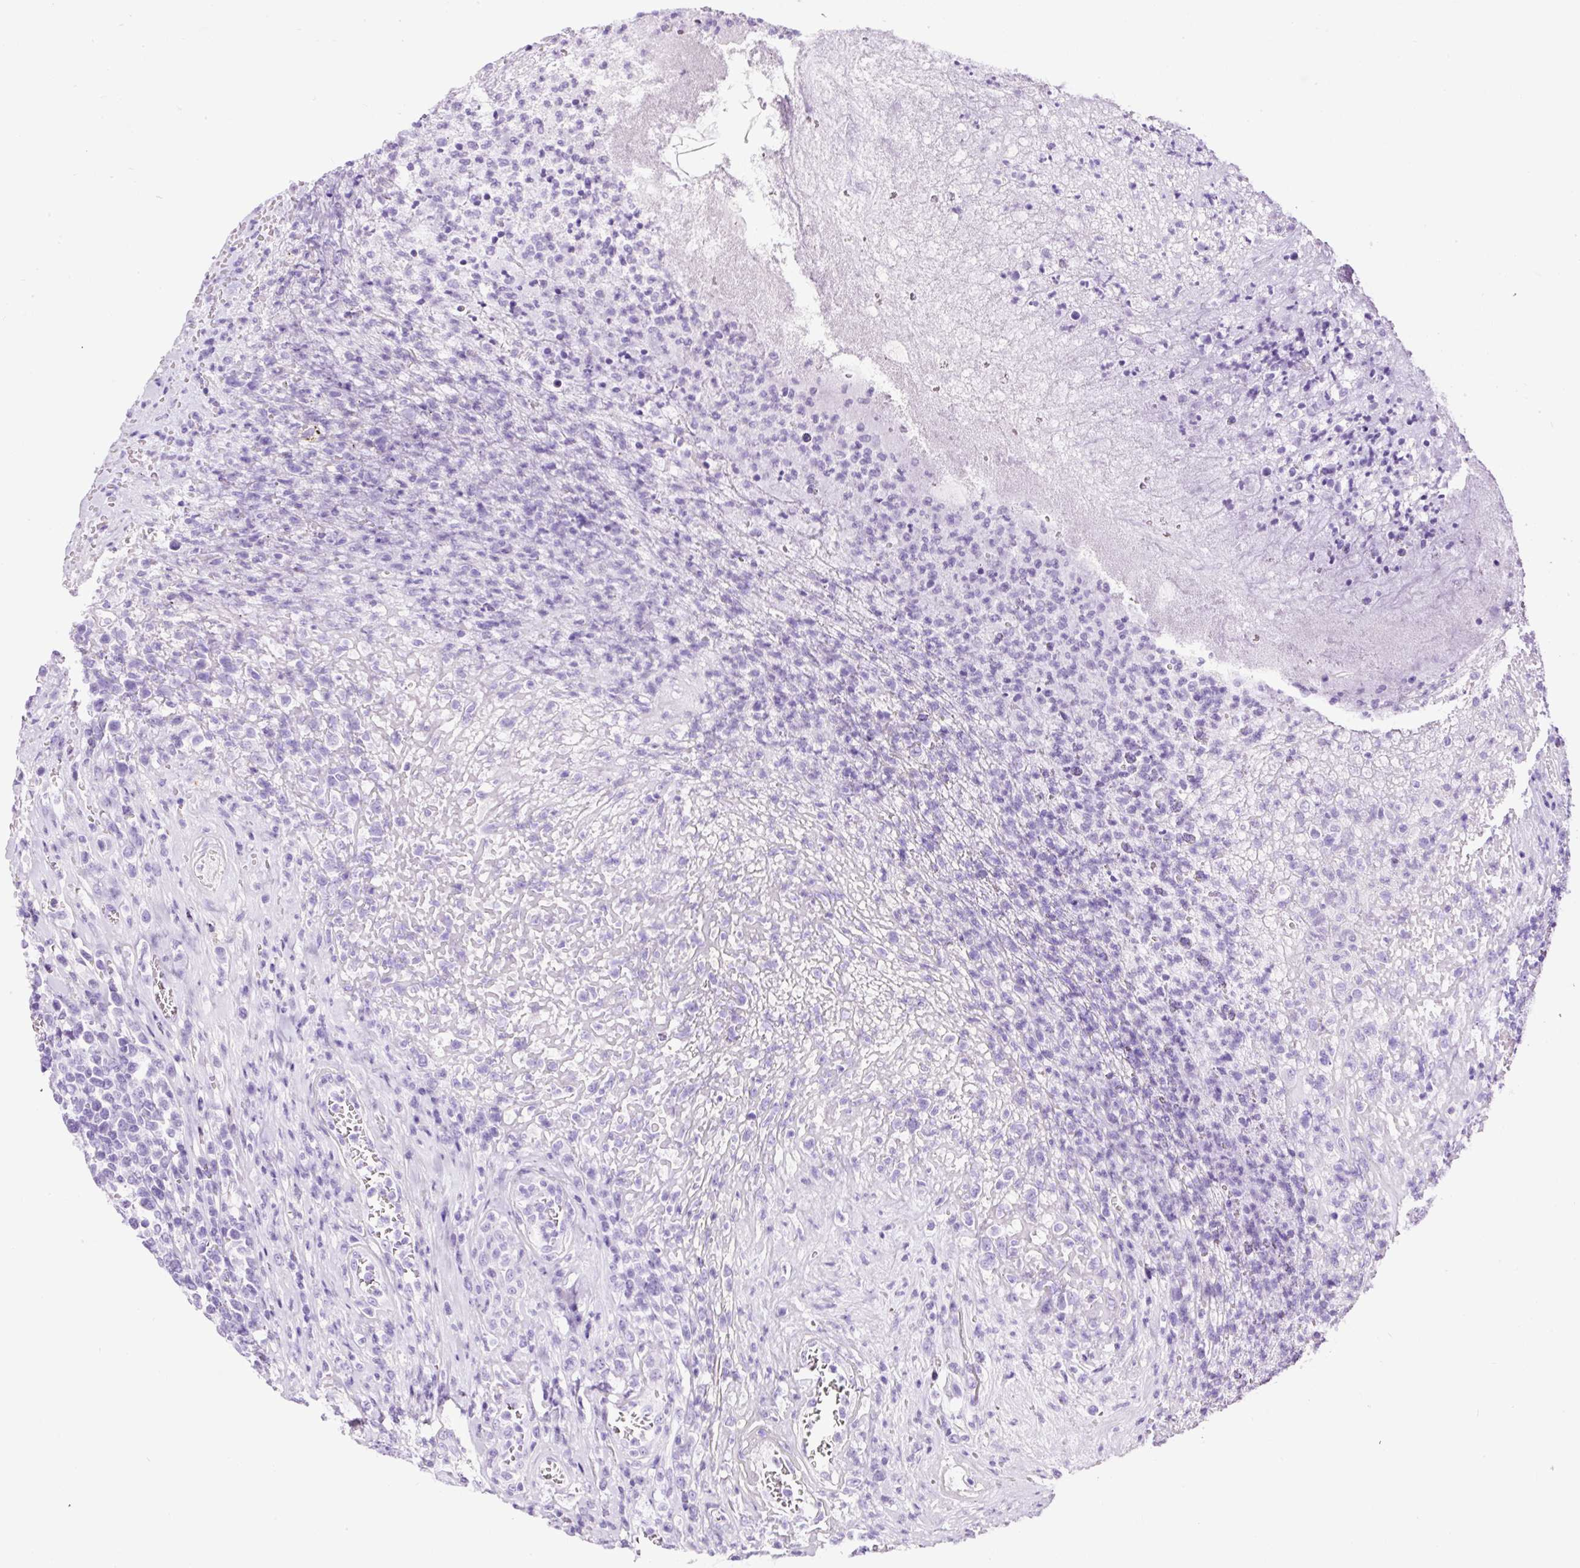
{"staining": {"intensity": "negative", "quantity": "none", "location": "none"}, "tissue": "lymphoma", "cell_type": "Tumor cells", "image_type": "cancer", "snomed": [{"axis": "morphology", "description": "Malignant lymphoma, non-Hodgkin's type, High grade"}, {"axis": "topography", "description": "Soft tissue"}], "caption": "This photomicrograph is of high-grade malignant lymphoma, non-Hodgkin's type stained with IHC to label a protein in brown with the nuclei are counter-stained blue. There is no expression in tumor cells. (Stains: DAB IHC with hematoxylin counter stain, Microscopy: brightfield microscopy at high magnification).", "gene": "NTS", "patient": {"sex": "female", "age": 56}}